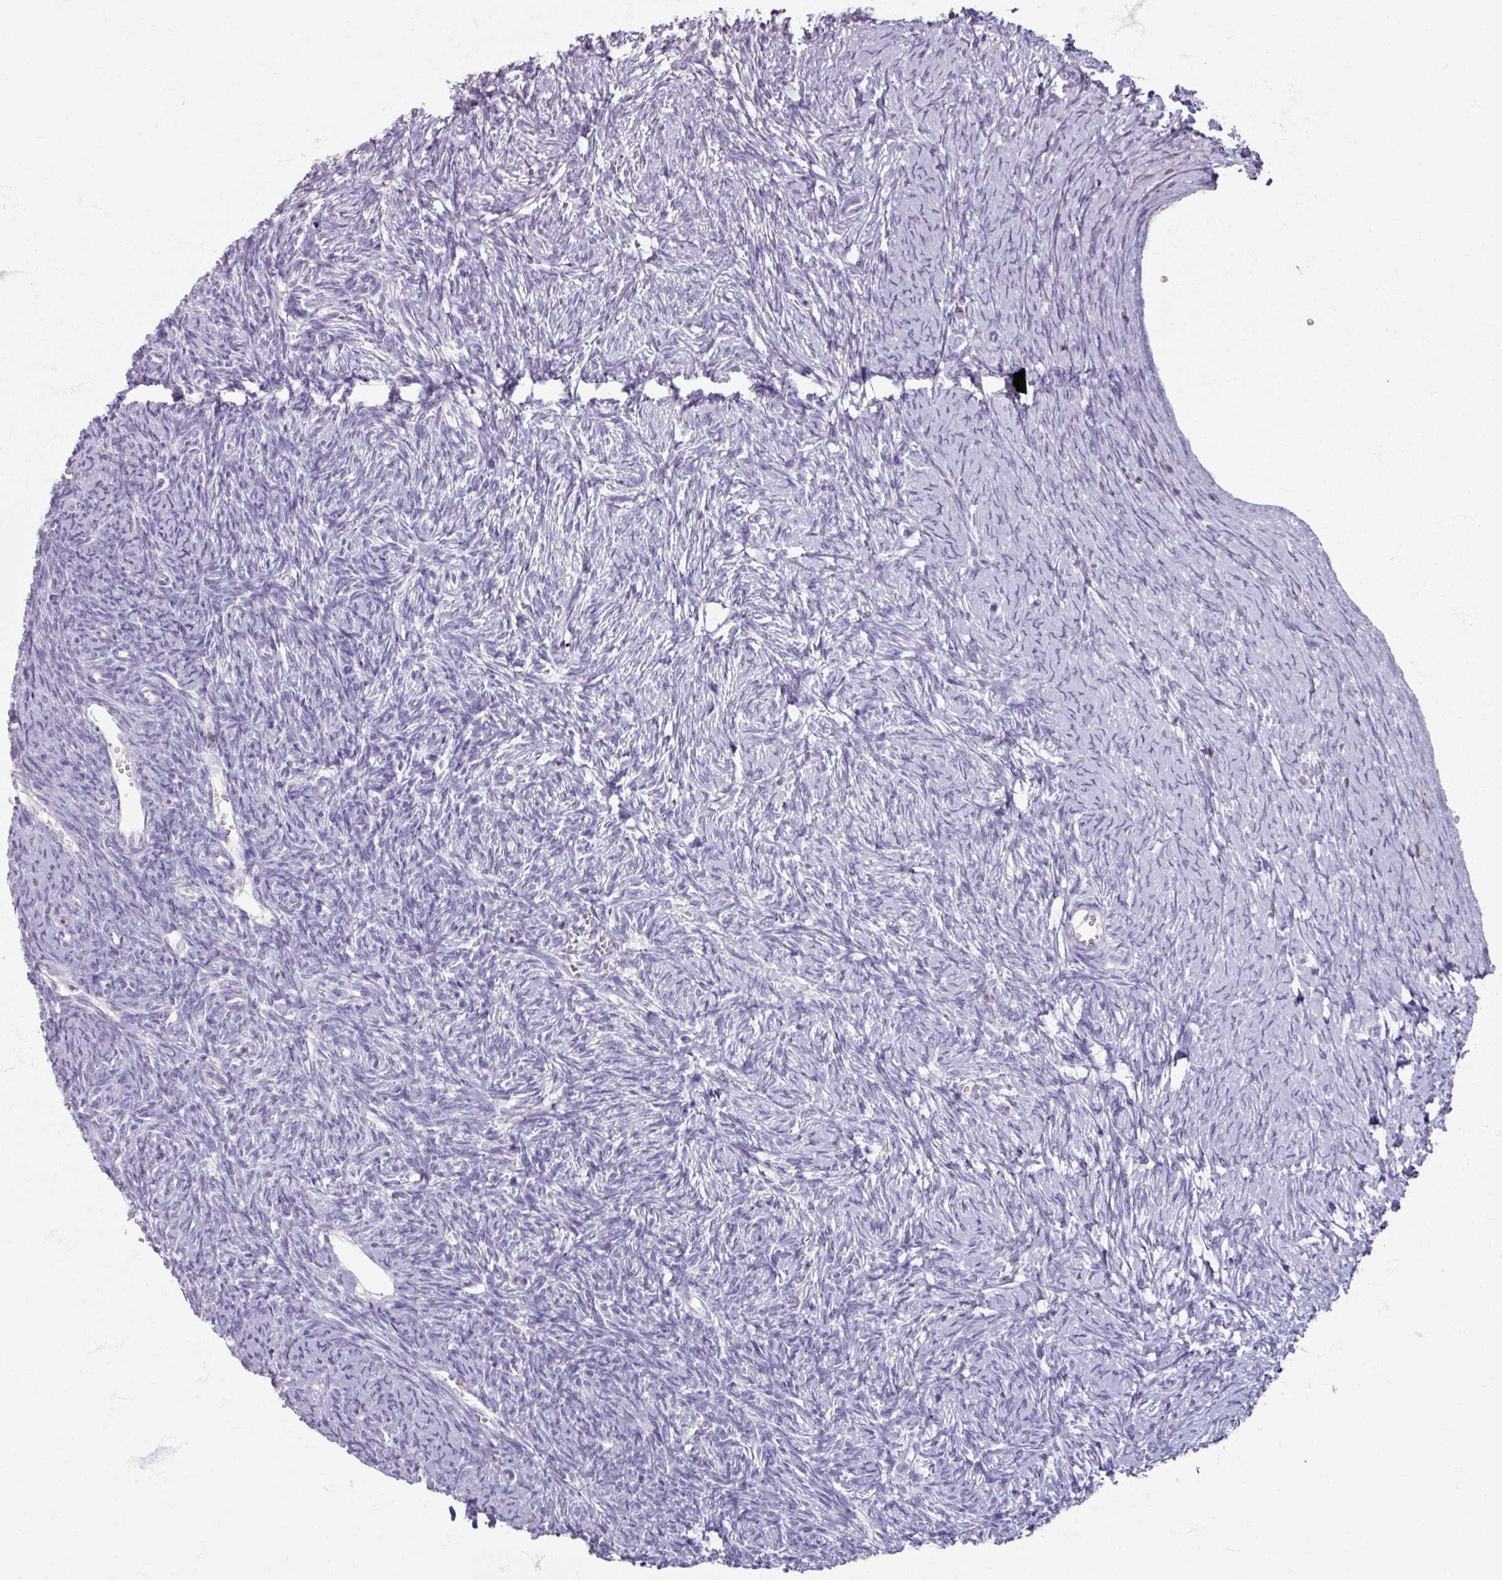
{"staining": {"intensity": "negative", "quantity": "none", "location": "none"}, "tissue": "ovary", "cell_type": "Ovarian stroma cells", "image_type": "normal", "snomed": [{"axis": "morphology", "description": "Normal tissue, NOS"}, {"axis": "topography", "description": "Ovary"}], "caption": "High power microscopy histopathology image of an immunohistochemistry (IHC) histopathology image of unremarkable ovary, revealing no significant expression in ovarian stroma cells.", "gene": "PTPRC", "patient": {"sex": "female", "age": 39}}